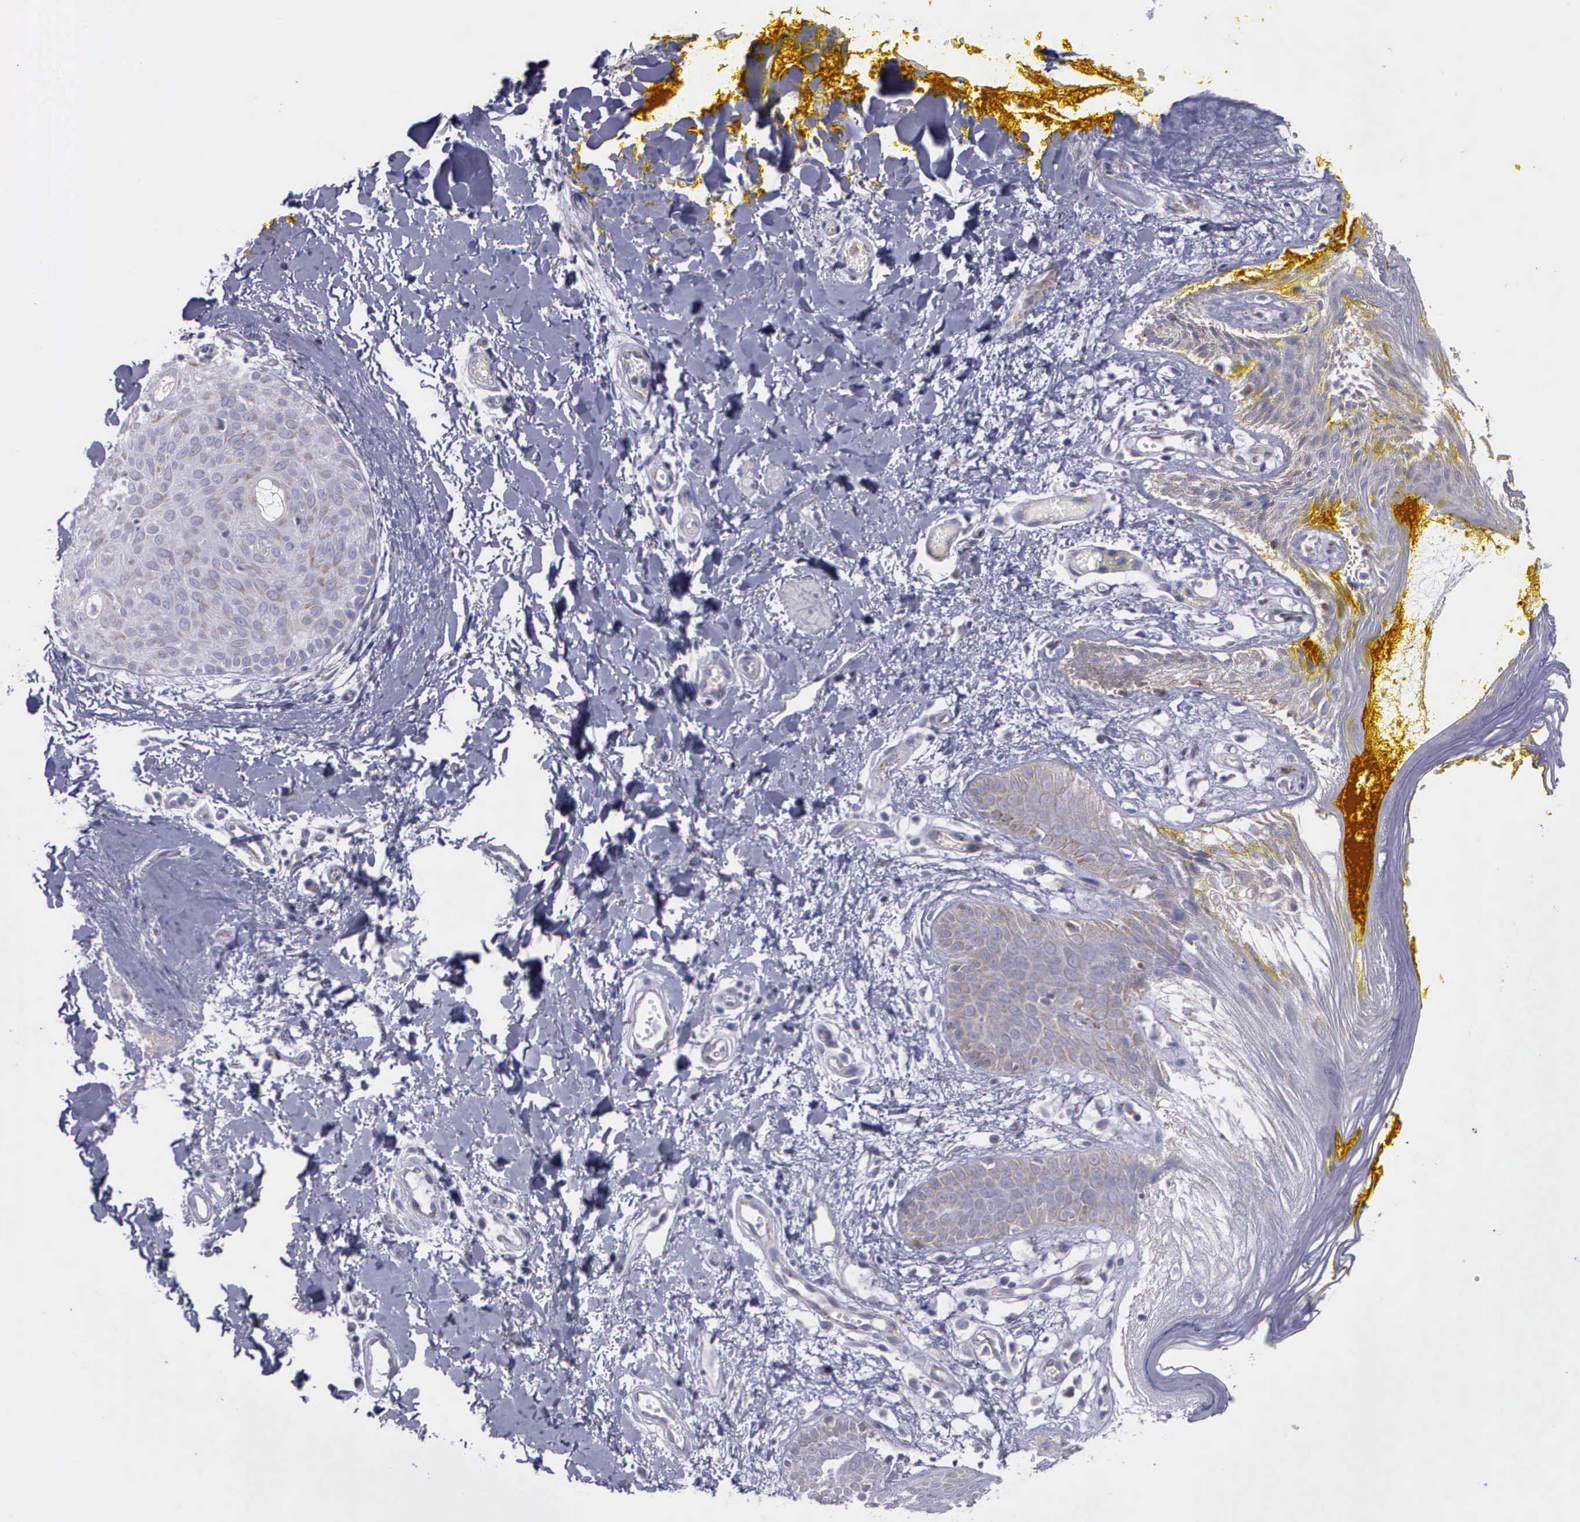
{"staining": {"intensity": "weak", "quantity": "<25%", "location": "cytoplasmic/membranous"}, "tissue": "skin", "cell_type": "Epidermal cells", "image_type": "normal", "snomed": [{"axis": "morphology", "description": "Normal tissue, NOS"}, {"axis": "topography", "description": "Skin"}, {"axis": "topography", "description": "Anal"}], "caption": "Micrograph shows no protein expression in epidermal cells of unremarkable skin.", "gene": "SYNJ2BP", "patient": {"sex": "male", "age": 61}}